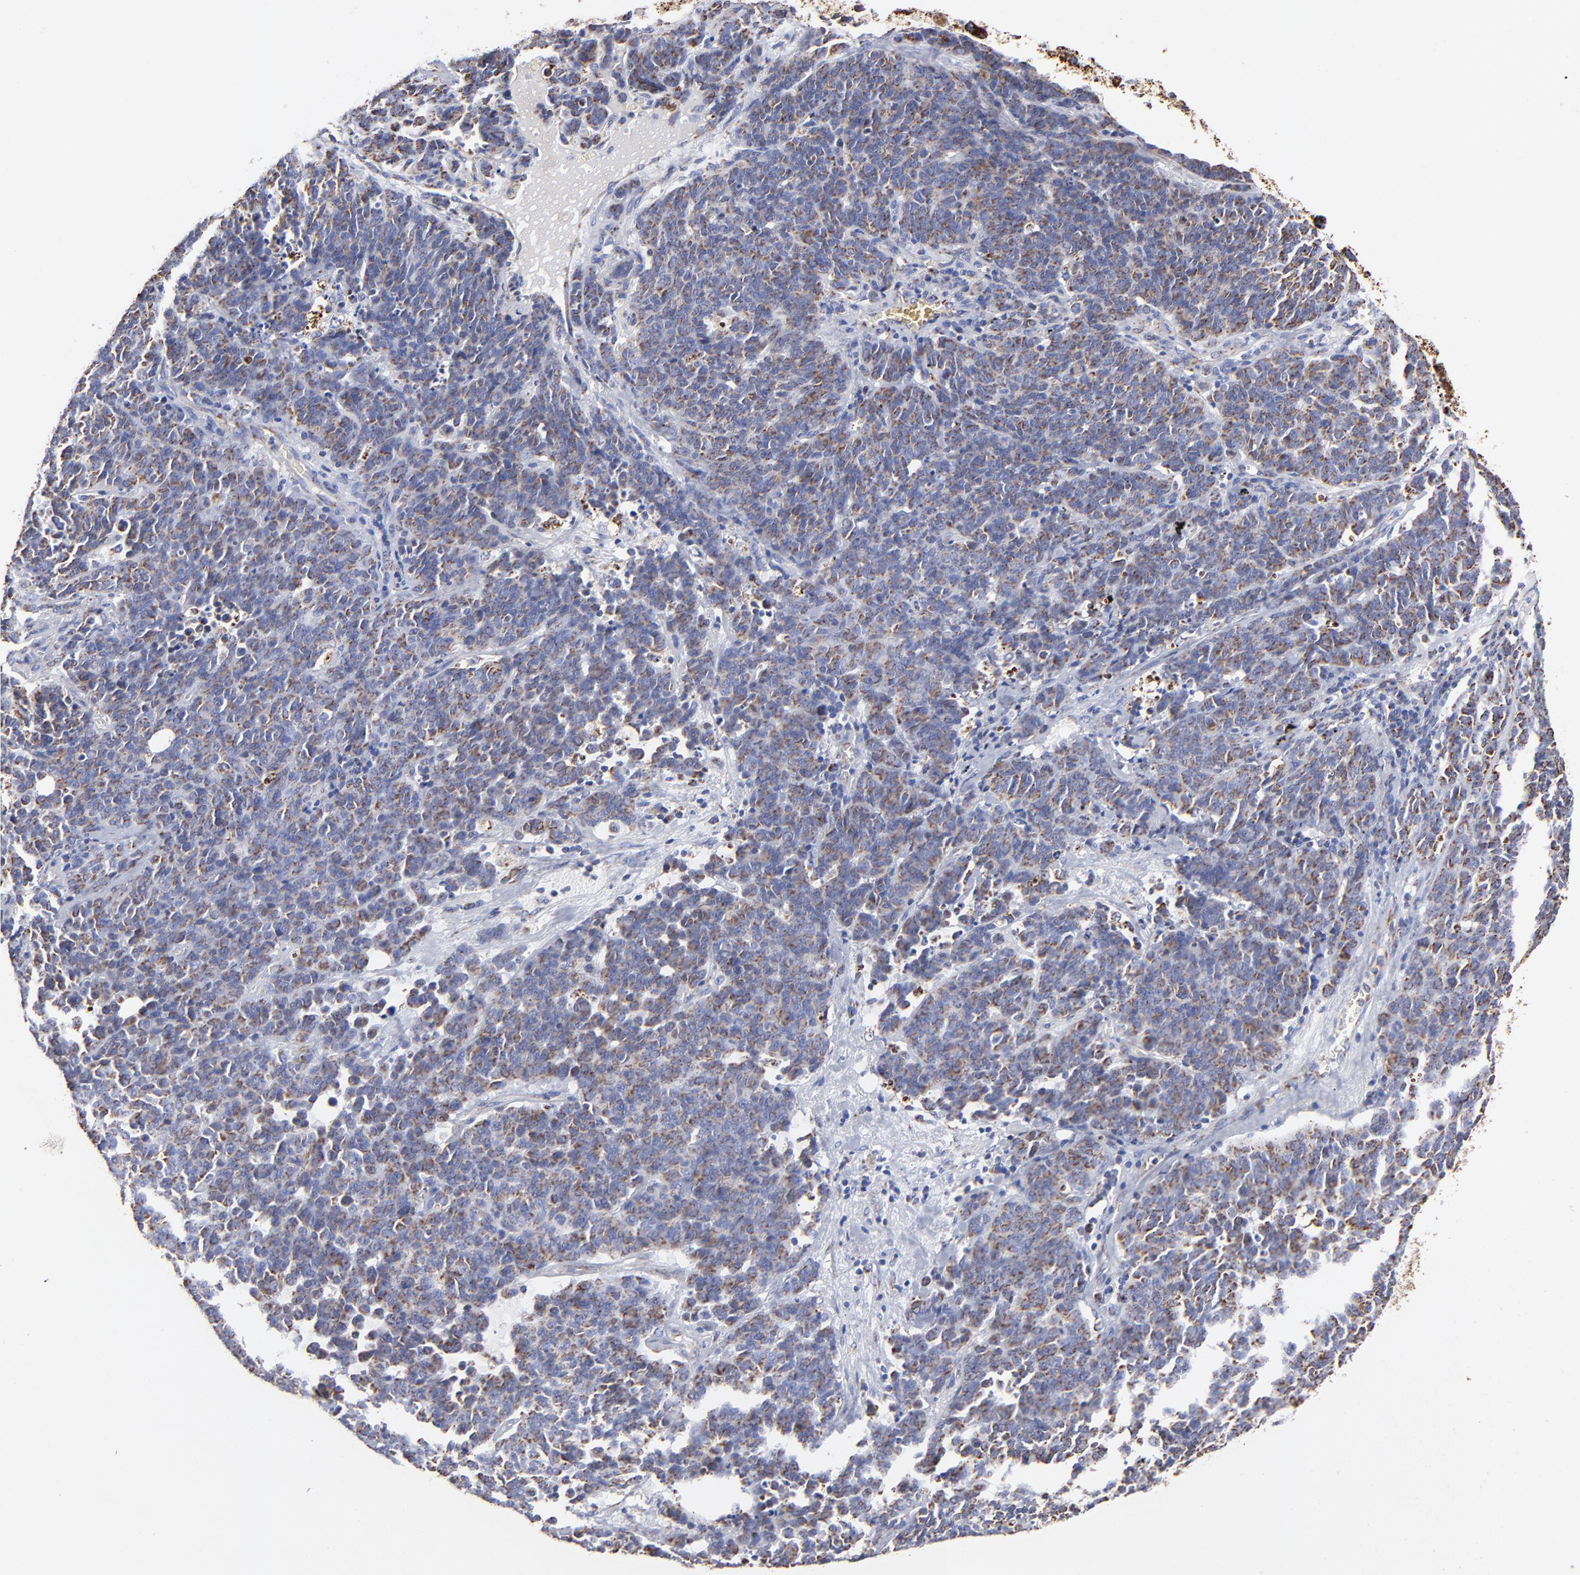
{"staining": {"intensity": "moderate", "quantity": "25%-75%", "location": "cytoplasmic/membranous"}, "tissue": "lung cancer", "cell_type": "Tumor cells", "image_type": "cancer", "snomed": [{"axis": "morphology", "description": "Neoplasm, malignant, NOS"}, {"axis": "topography", "description": "Lung"}], "caption": "Immunohistochemical staining of lung malignant neoplasm displays moderate cytoplasmic/membranous protein staining in about 25%-75% of tumor cells.", "gene": "PHB1", "patient": {"sex": "female", "age": 58}}